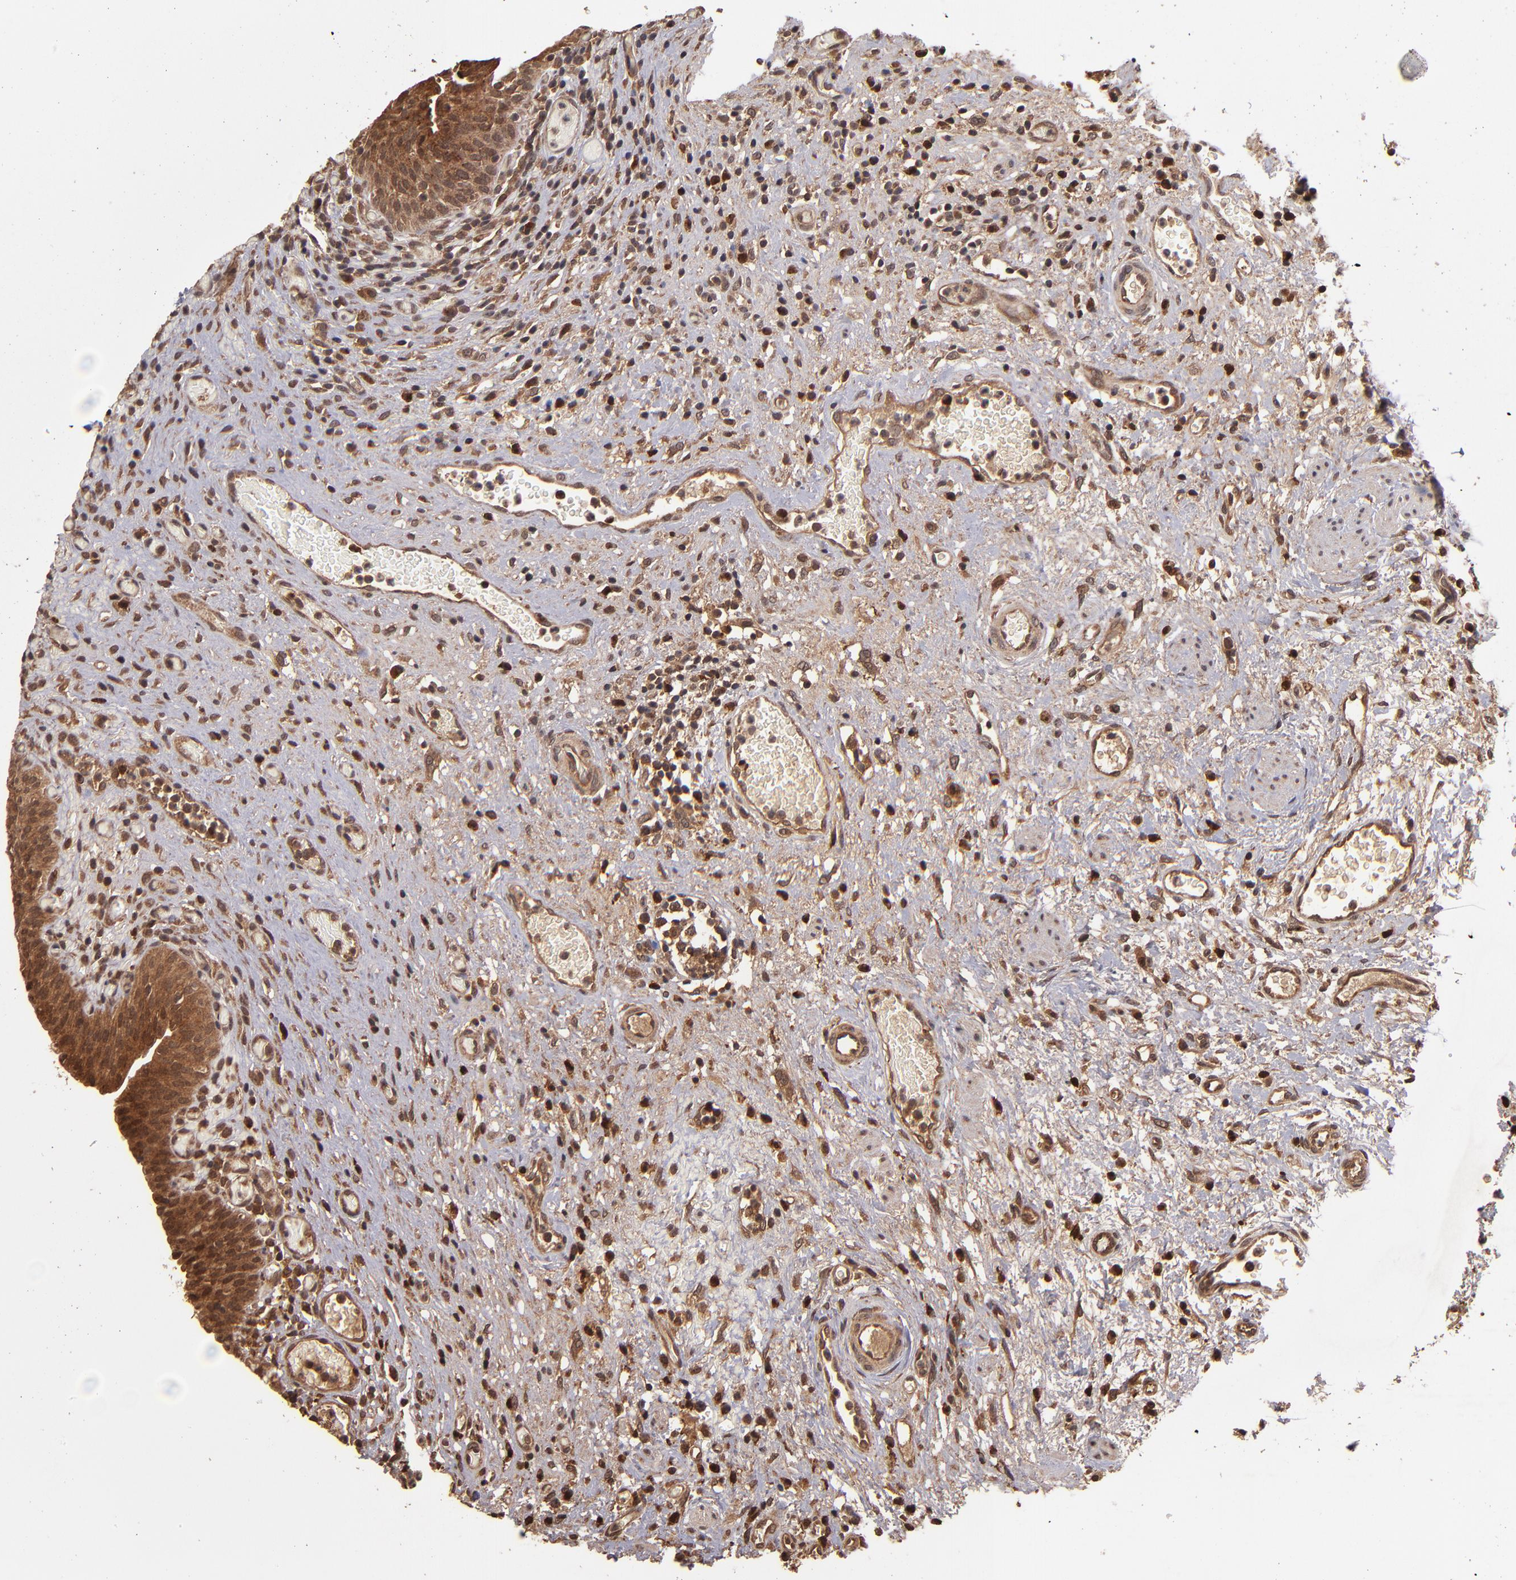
{"staining": {"intensity": "strong", "quantity": ">75%", "location": "cytoplasmic/membranous"}, "tissue": "urinary bladder", "cell_type": "Urothelial cells", "image_type": "normal", "snomed": [{"axis": "morphology", "description": "Normal tissue, NOS"}, {"axis": "morphology", "description": "Urothelial carcinoma, High grade"}, {"axis": "topography", "description": "Urinary bladder"}], "caption": "Urothelial cells display strong cytoplasmic/membranous positivity in about >75% of cells in normal urinary bladder.", "gene": "NFE2L2", "patient": {"sex": "male", "age": 51}}